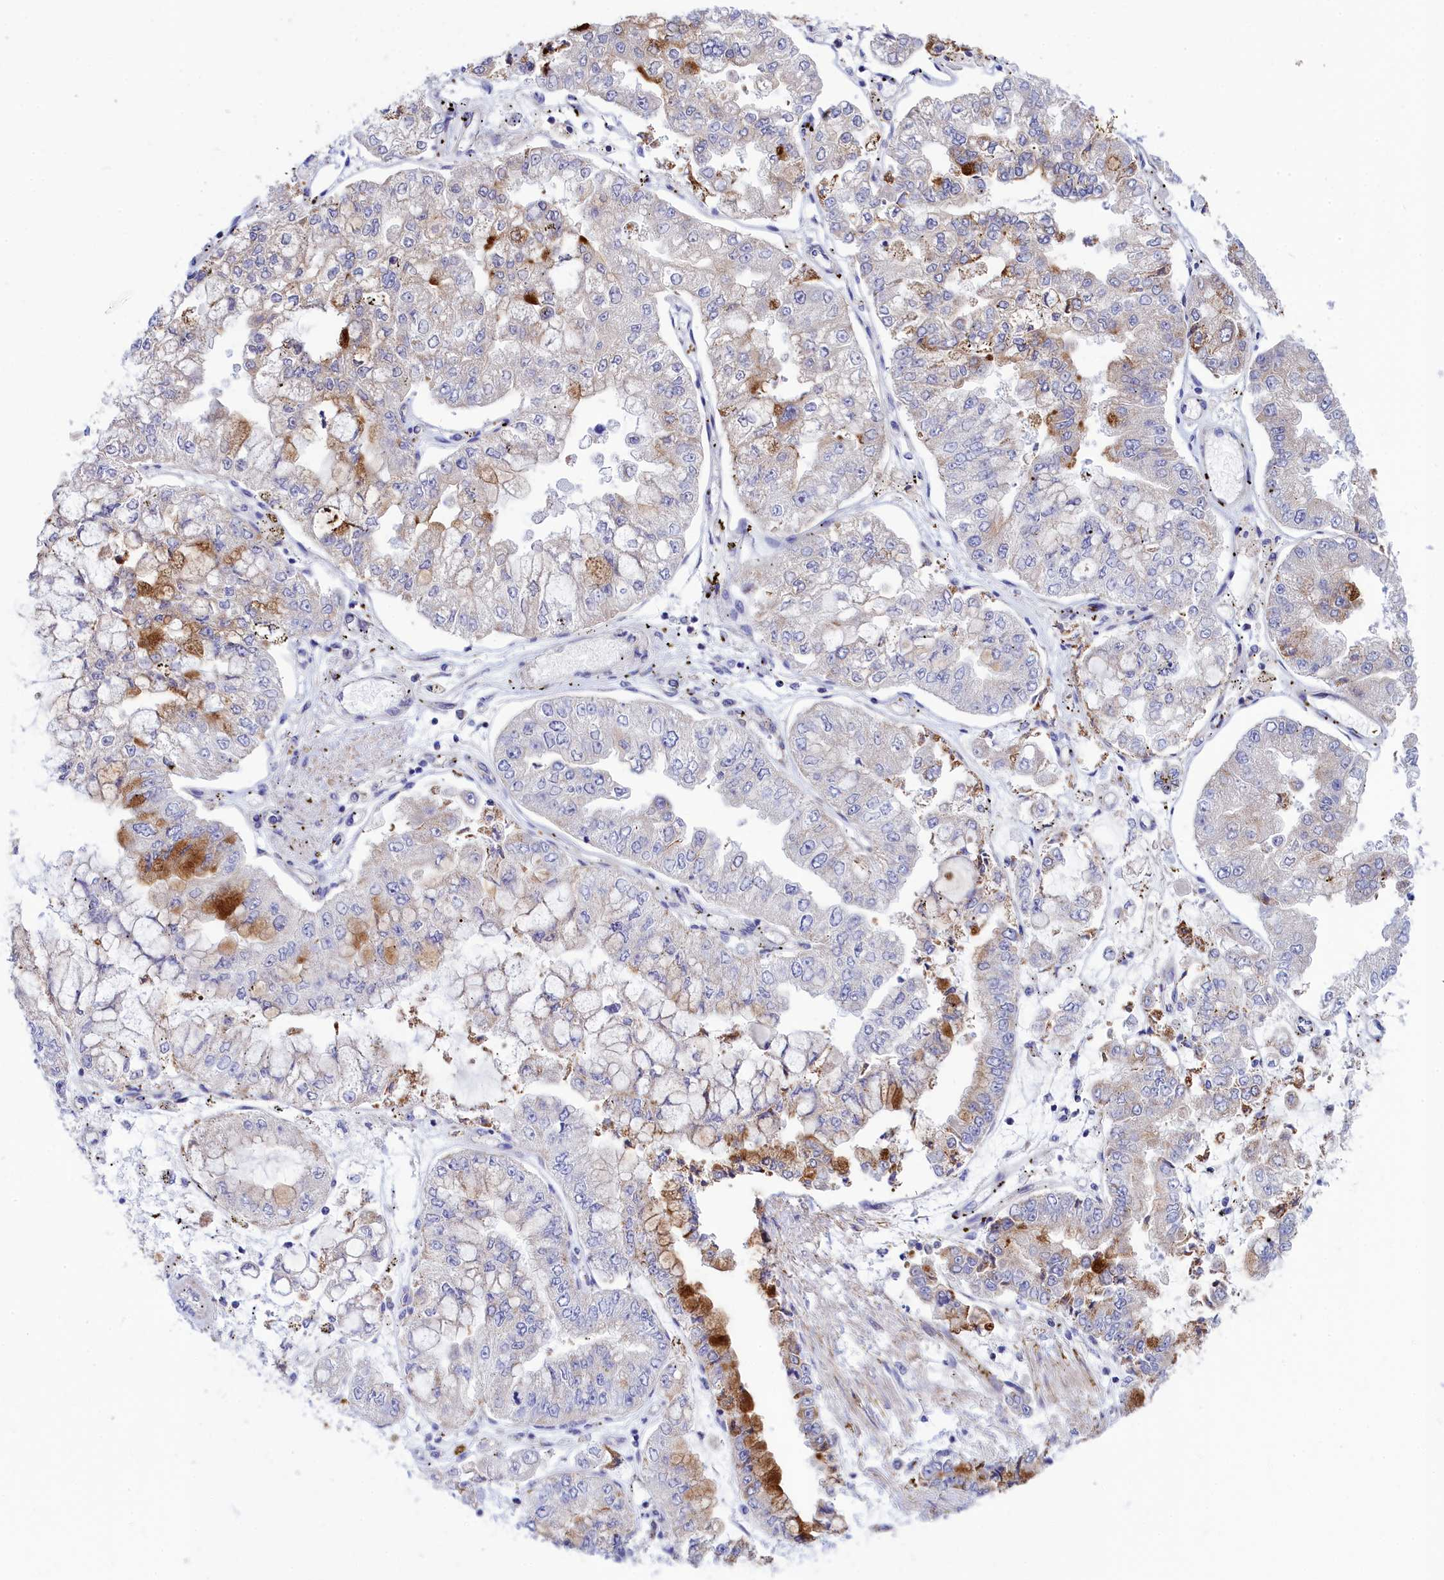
{"staining": {"intensity": "moderate", "quantity": "<25%", "location": "cytoplasmic/membranous"}, "tissue": "stomach cancer", "cell_type": "Tumor cells", "image_type": "cancer", "snomed": [{"axis": "morphology", "description": "Adenocarcinoma, NOS"}, {"axis": "topography", "description": "Stomach"}], "caption": "Approximately <25% of tumor cells in stomach adenocarcinoma show moderate cytoplasmic/membranous protein staining as visualized by brown immunohistochemical staining.", "gene": "CCRL2", "patient": {"sex": "male", "age": 76}}